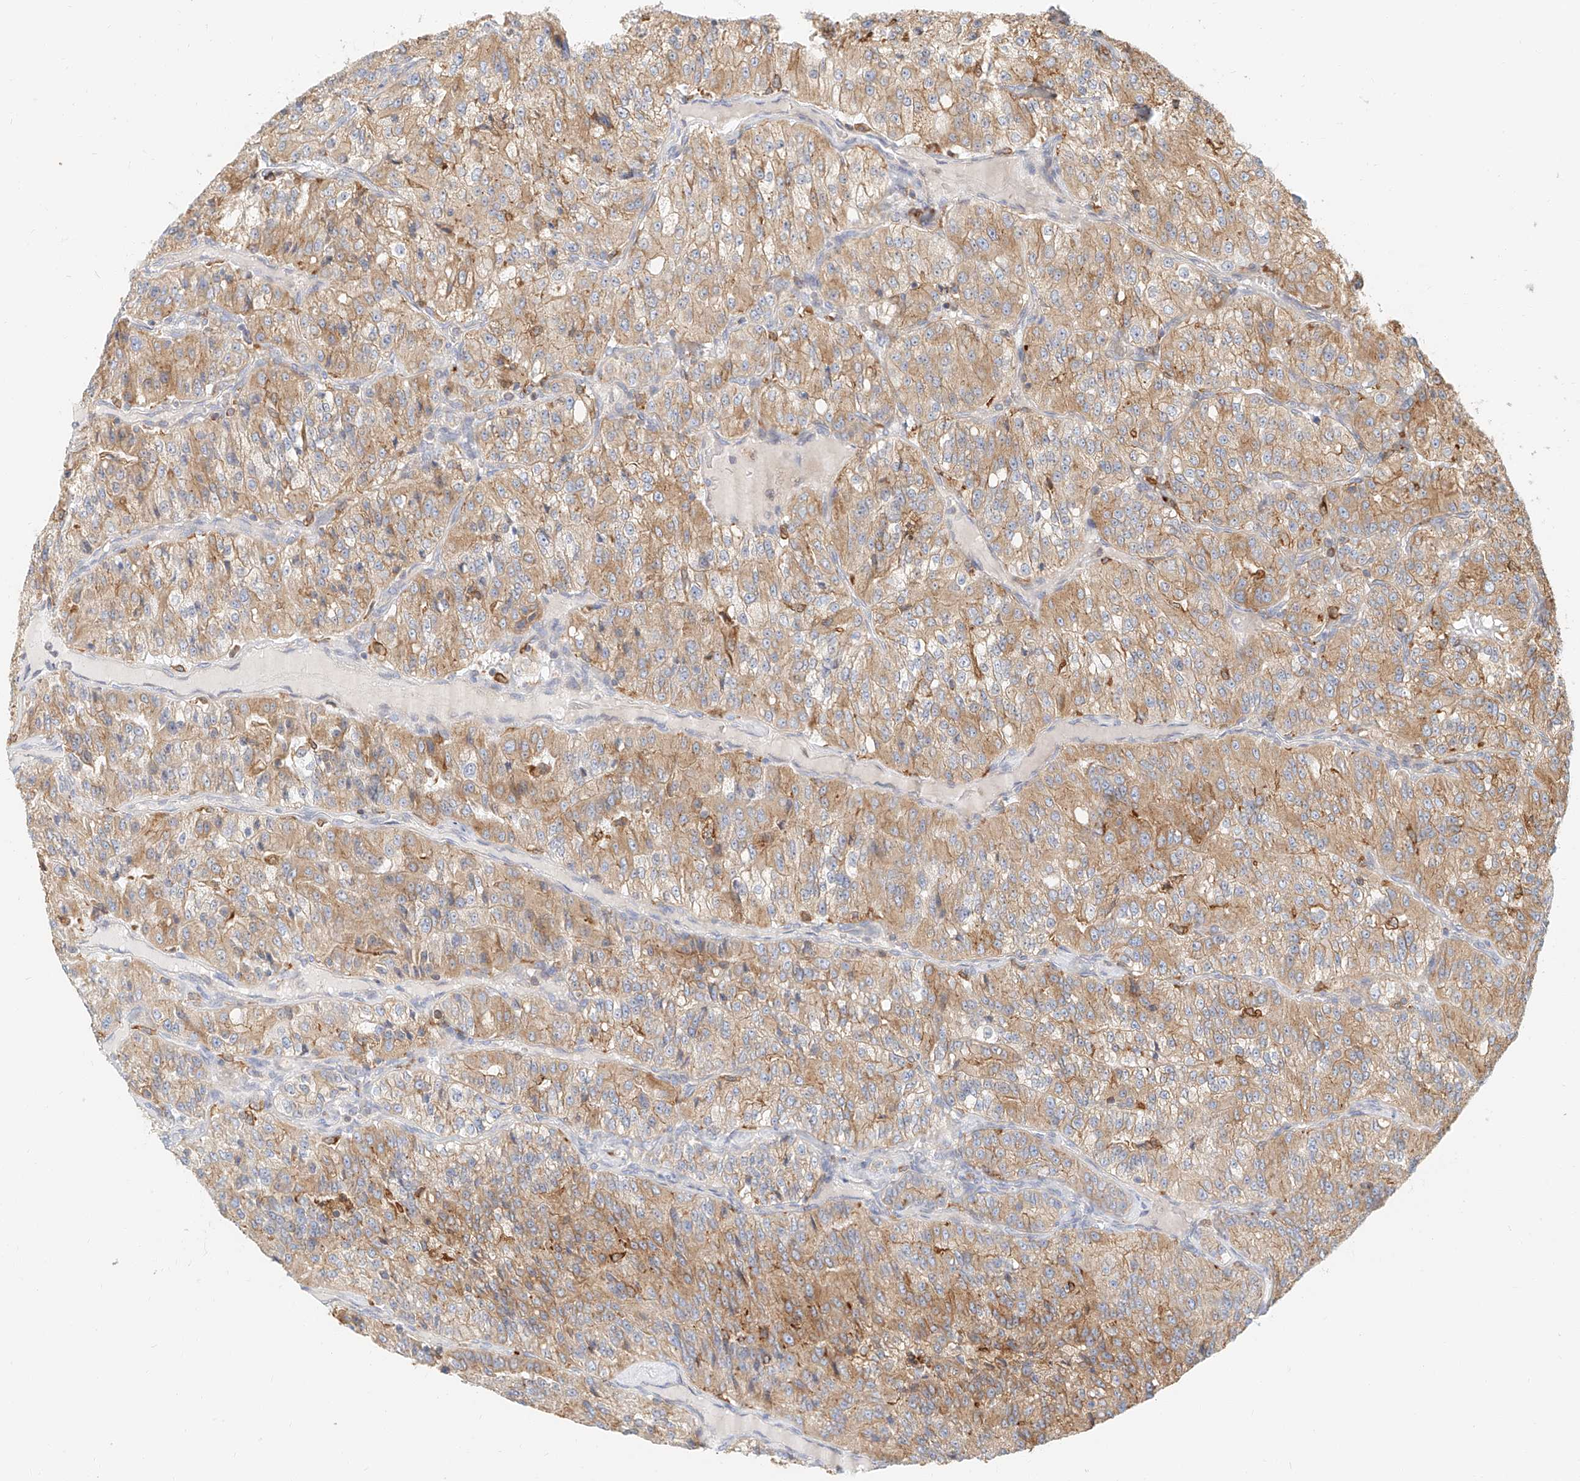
{"staining": {"intensity": "moderate", "quantity": "25%-75%", "location": "cytoplasmic/membranous"}, "tissue": "renal cancer", "cell_type": "Tumor cells", "image_type": "cancer", "snomed": [{"axis": "morphology", "description": "Adenocarcinoma, NOS"}, {"axis": "topography", "description": "Kidney"}], "caption": "IHC photomicrograph of neoplastic tissue: human renal adenocarcinoma stained using IHC displays medium levels of moderate protein expression localized specifically in the cytoplasmic/membranous of tumor cells, appearing as a cytoplasmic/membranous brown color.", "gene": "DHRS7", "patient": {"sex": "female", "age": 63}}